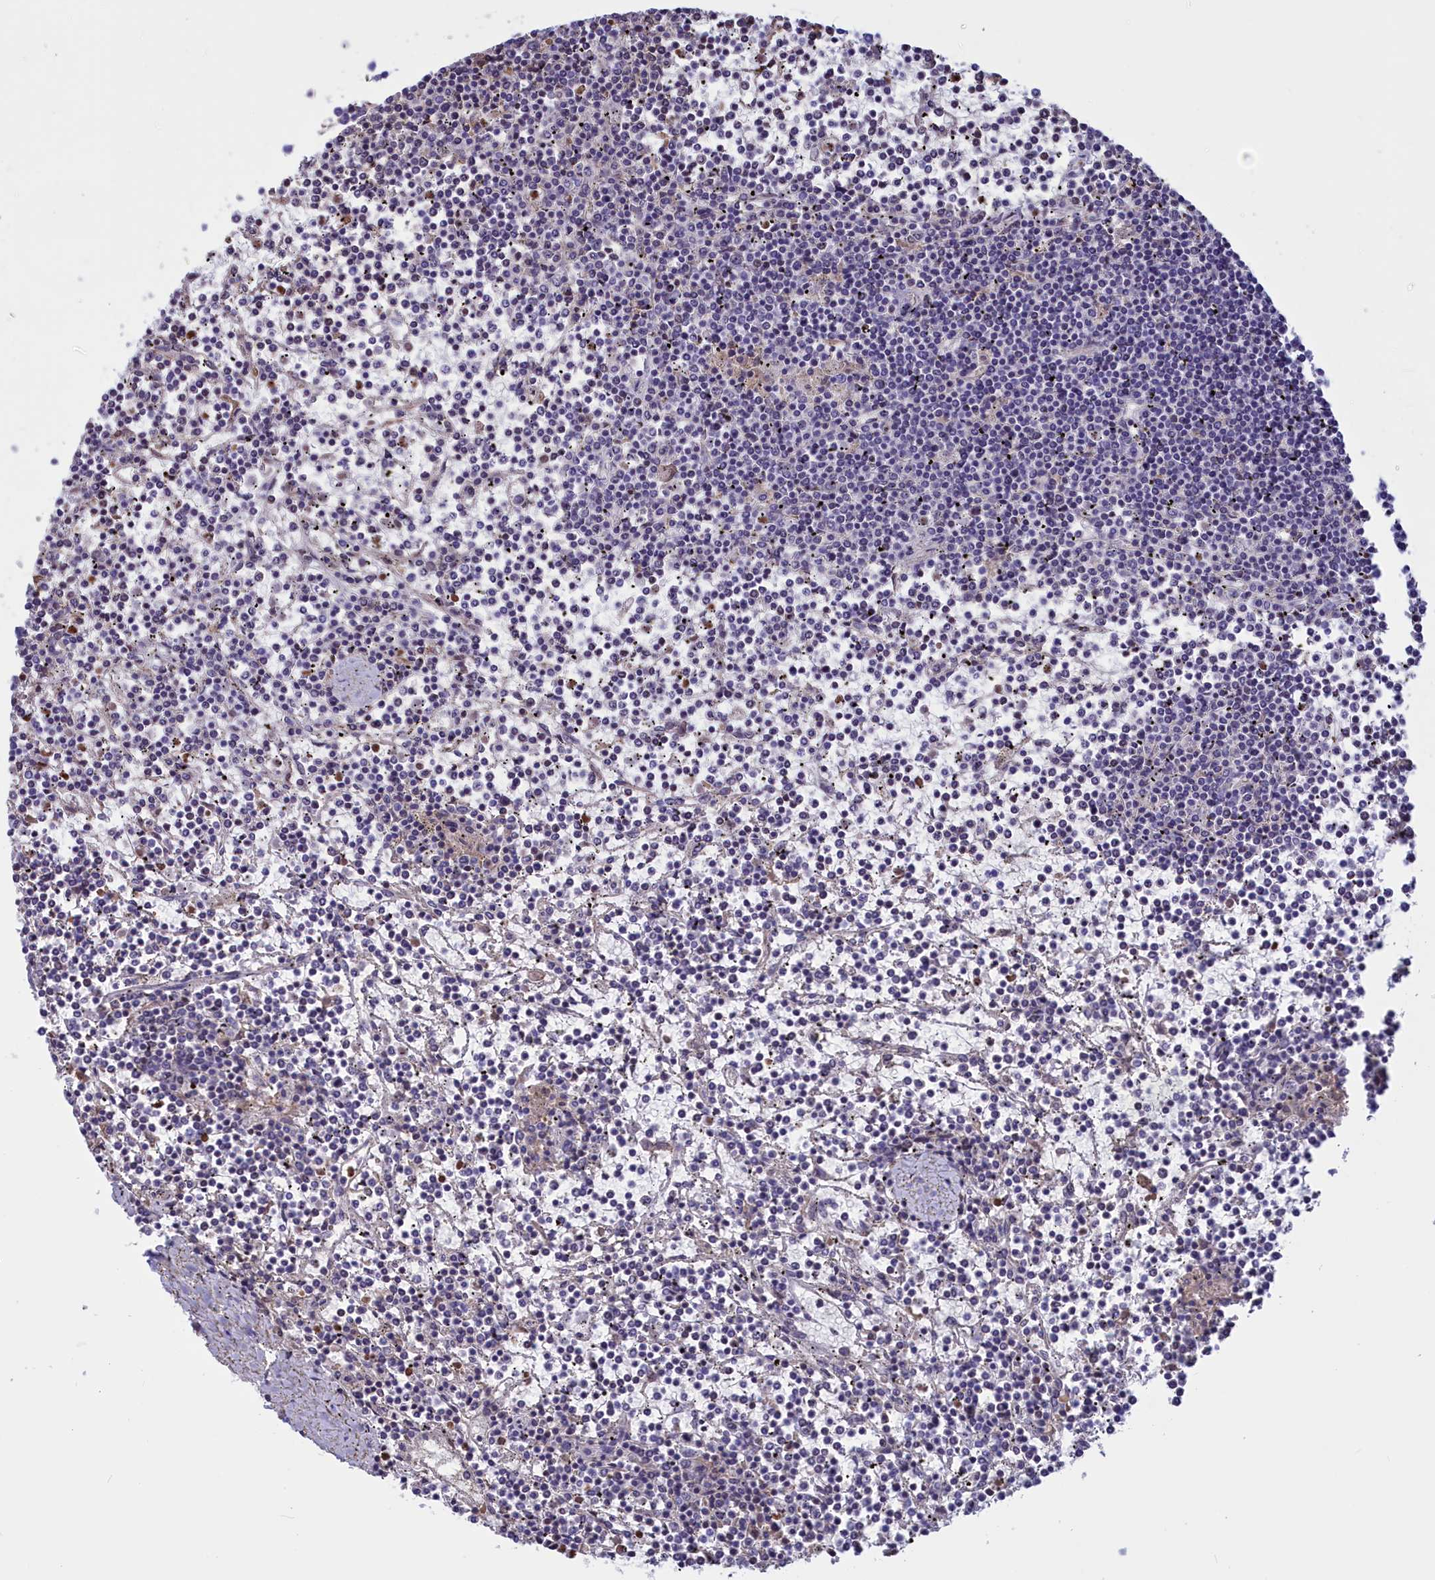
{"staining": {"intensity": "negative", "quantity": "none", "location": "none"}, "tissue": "lymphoma", "cell_type": "Tumor cells", "image_type": "cancer", "snomed": [{"axis": "morphology", "description": "Malignant lymphoma, non-Hodgkin's type, Low grade"}, {"axis": "topography", "description": "Spleen"}], "caption": "This histopathology image is of malignant lymphoma, non-Hodgkin's type (low-grade) stained with immunohistochemistry to label a protein in brown with the nuclei are counter-stained blue. There is no expression in tumor cells.", "gene": "GAPDHS", "patient": {"sex": "female", "age": 19}}